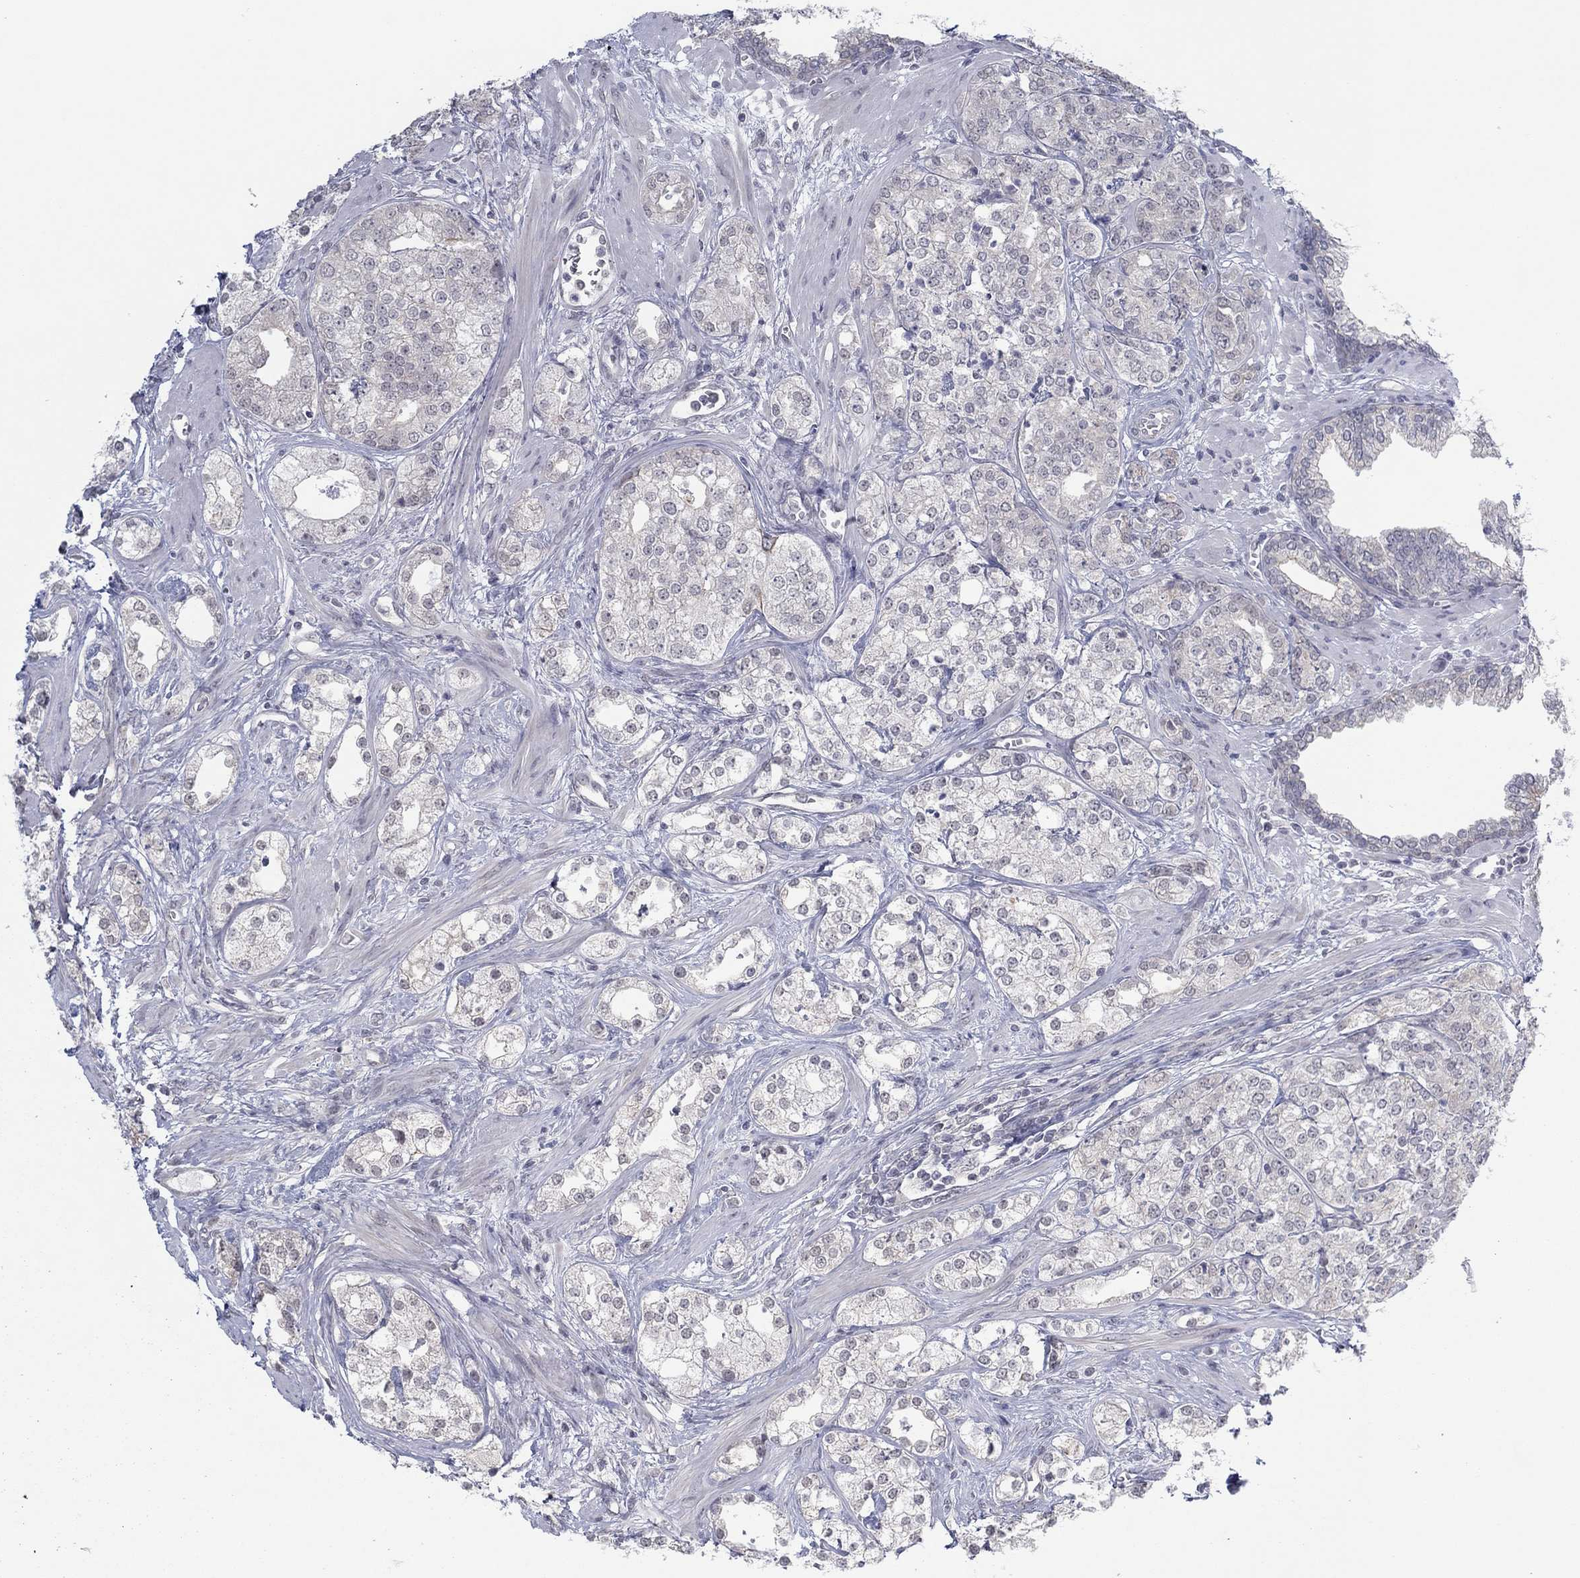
{"staining": {"intensity": "negative", "quantity": "none", "location": "none"}, "tissue": "prostate cancer", "cell_type": "Tumor cells", "image_type": "cancer", "snomed": [{"axis": "morphology", "description": "Adenocarcinoma, NOS"}, {"axis": "topography", "description": "Prostate and seminal vesicle, NOS"}, {"axis": "topography", "description": "Prostate"}], "caption": "Prostate cancer (adenocarcinoma) was stained to show a protein in brown. There is no significant positivity in tumor cells.", "gene": "SLC22A2", "patient": {"sex": "male", "age": 62}}